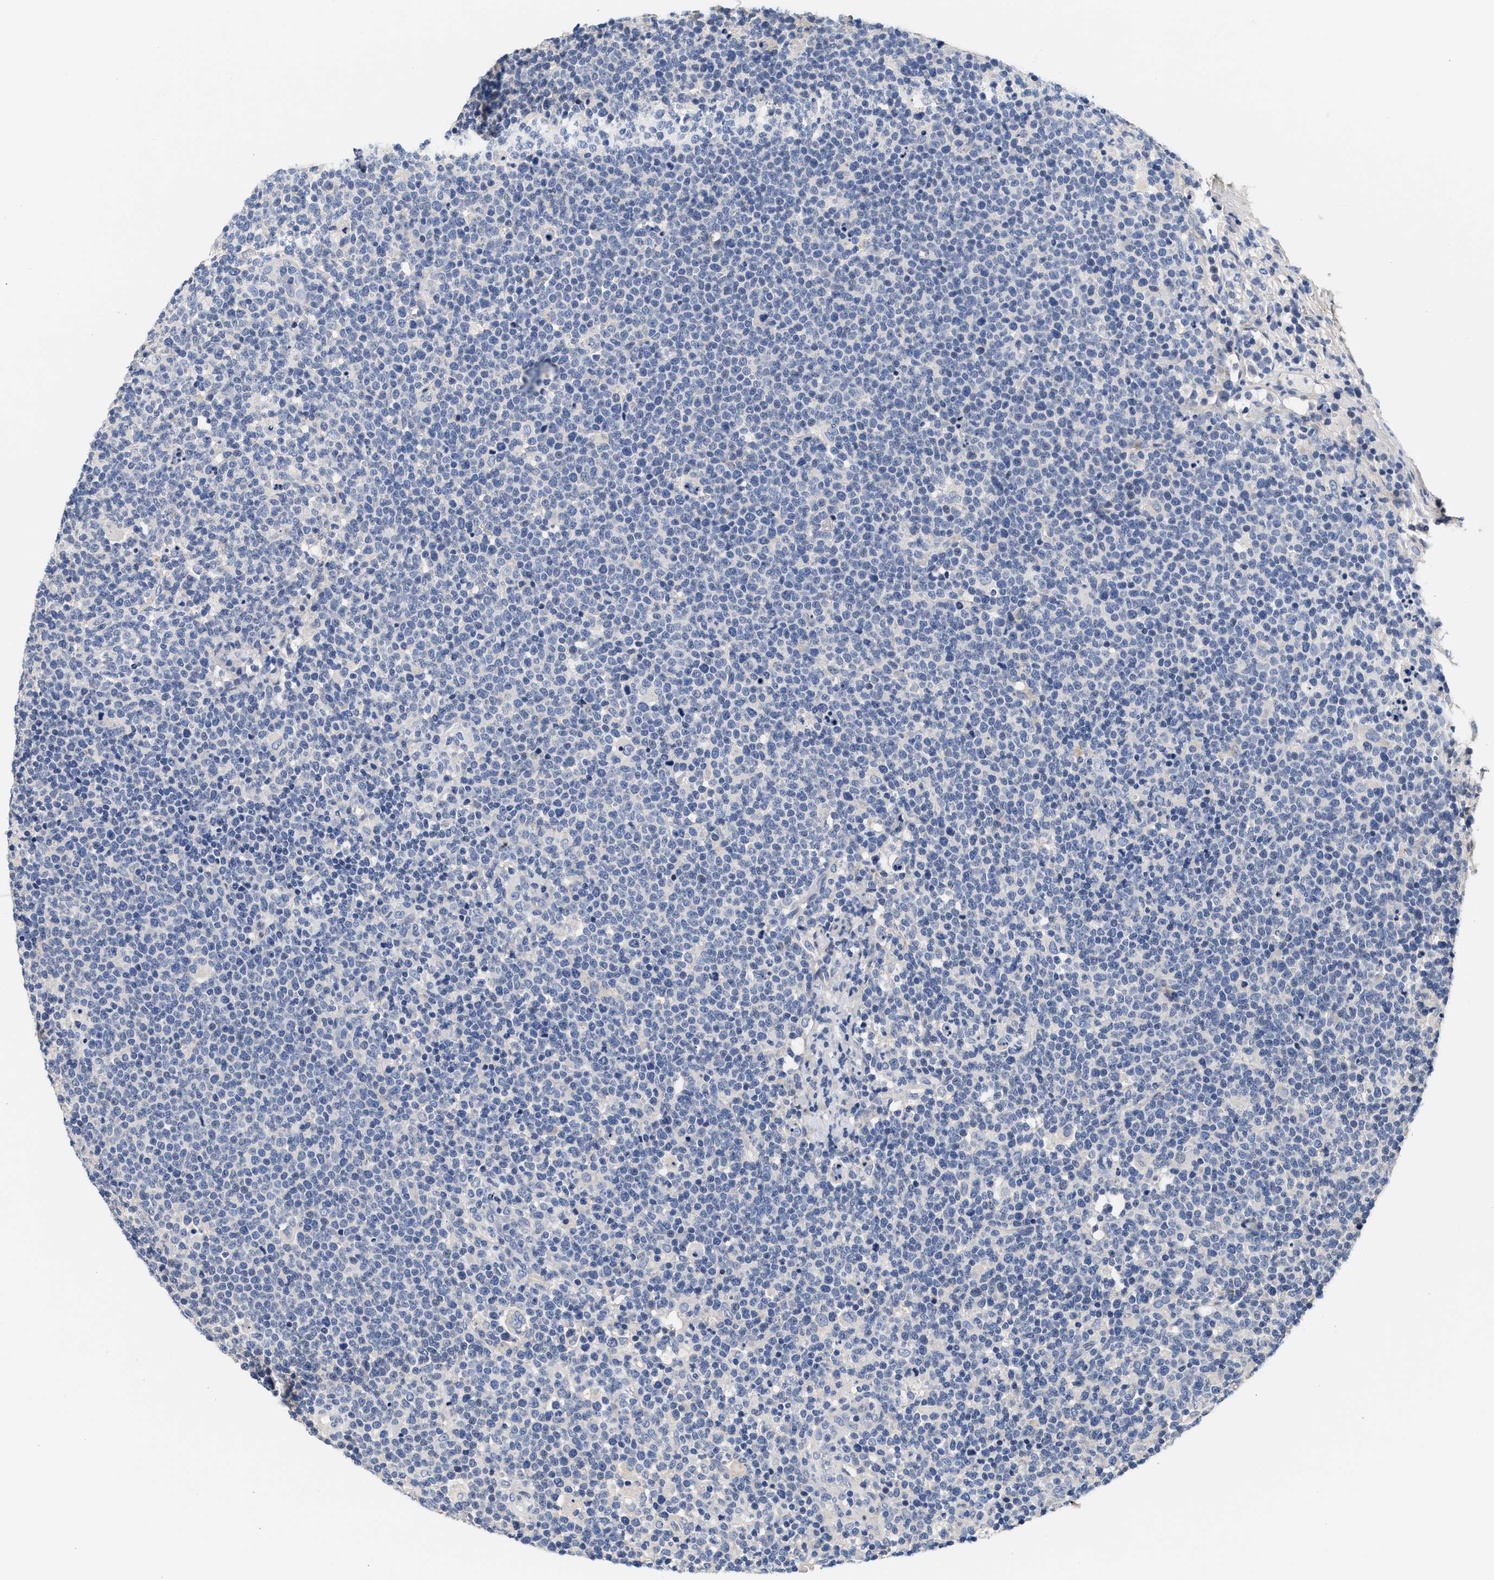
{"staining": {"intensity": "negative", "quantity": "none", "location": "none"}, "tissue": "lymphoma", "cell_type": "Tumor cells", "image_type": "cancer", "snomed": [{"axis": "morphology", "description": "Malignant lymphoma, non-Hodgkin's type, High grade"}, {"axis": "topography", "description": "Lymph node"}], "caption": "This image is of high-grade malignant lymphoma, non-Hodgkin's type stained with immunohistochemistry to label a protein in brown with the nuclei are counter-stained blue. There is no staining in tumor cells. (DAB immunohistochemistry (IHC), high magnification).", "gene": "ACTL7B", "patient": {"sex": "male", "age": 61}}